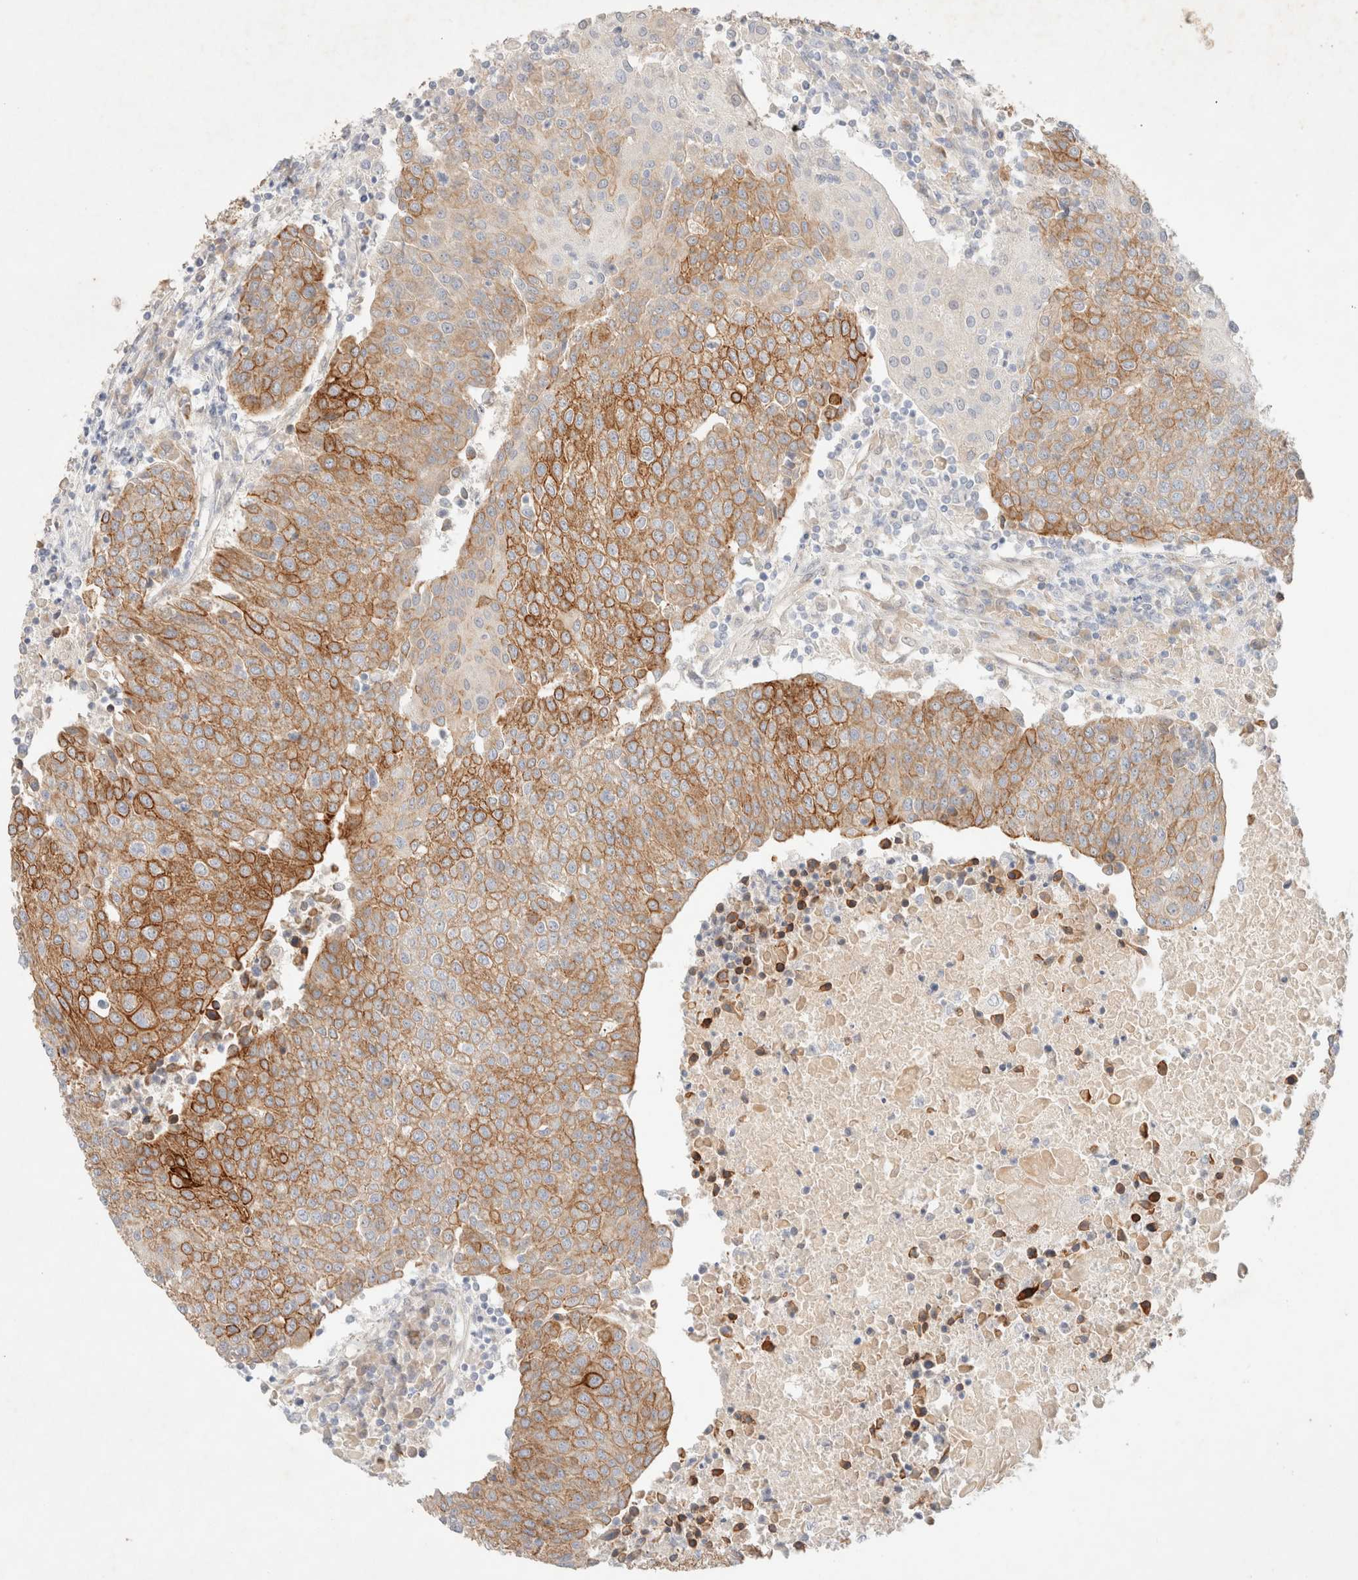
{"staining": {"intensity": "strong", "quantity": "25%-75%", "location": "cytoplasmic/membranous"}, "tissue": "urothelial cancer", "cell_type": "Tumor cells", "image_type": "cancer", "snomed": [{"axis": "morphology", "description": "Urothelial carcinoma, High grade"}, {"axis": "topography", "description": "Urinary bladder"}], "caption": "High-power microscopy captured an IHC histopathology image of urothelial cancer, revealing strong cytoplasmic/membranous positivity in about 25%-75% of tumor cells. (IHC, brightfield microscopy, high magnification).", "gene": "CSNK1E", "patient": {"sex": "female", "age": 85}}